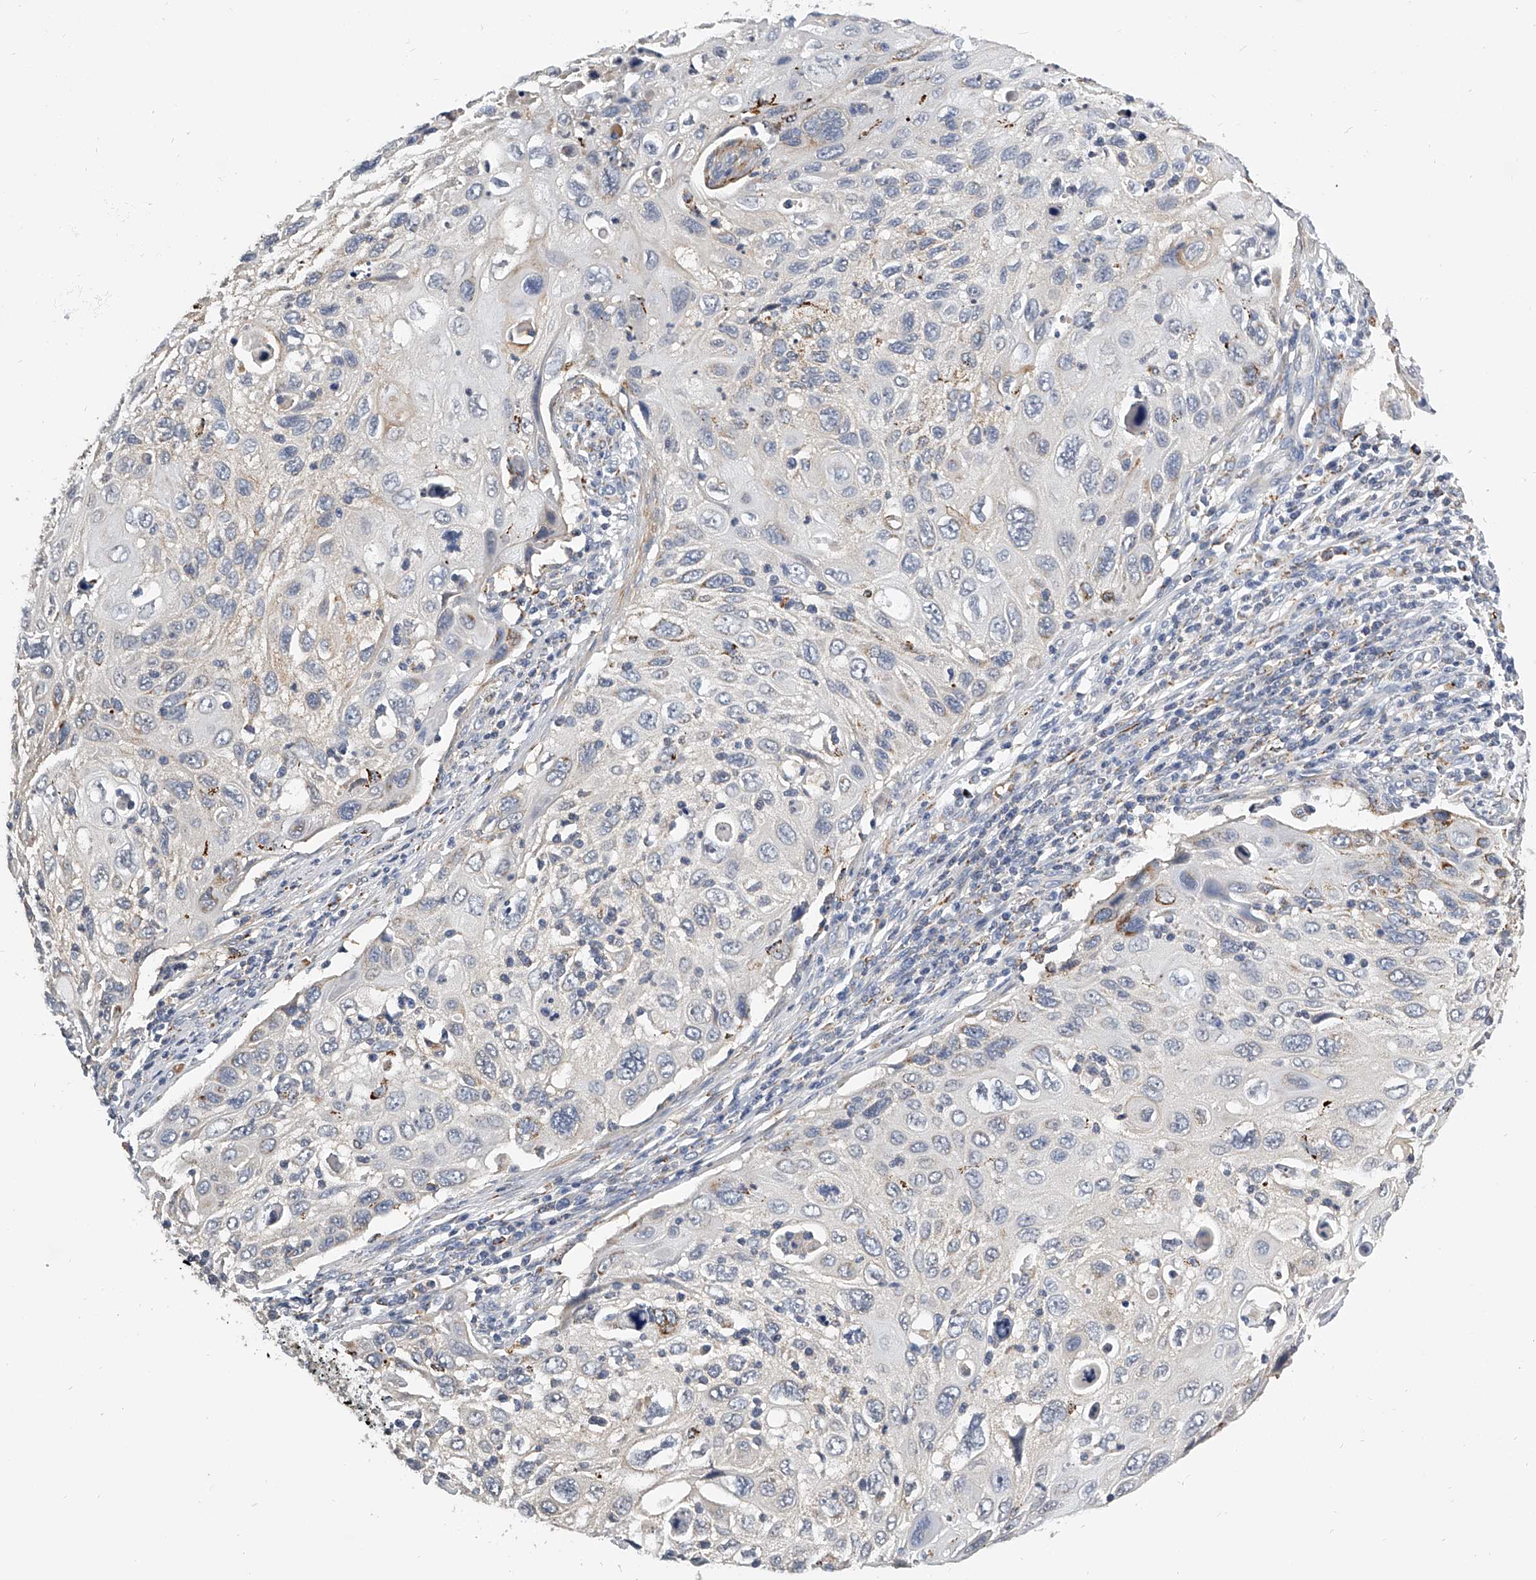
{"staining": {"intensity": "weak", "quantity": "<25%", "location": "cytoplasmic/membranous"}, "tissue": "cervical cancer", "cell_type": "Tumor cells", "image_type": "cancer", "snomed": [{"axis": "morphology", "description": "Squamous cell carcinoma, NOS"}, {"axis": "topography", "description": "Cervix"}], "caption": "A histopathology image of human cervical squamous cell carcinoma is negative for staining in tumor cells.", "gene": "KLHL7", "patient": {"sex": "female", "age": 70}}